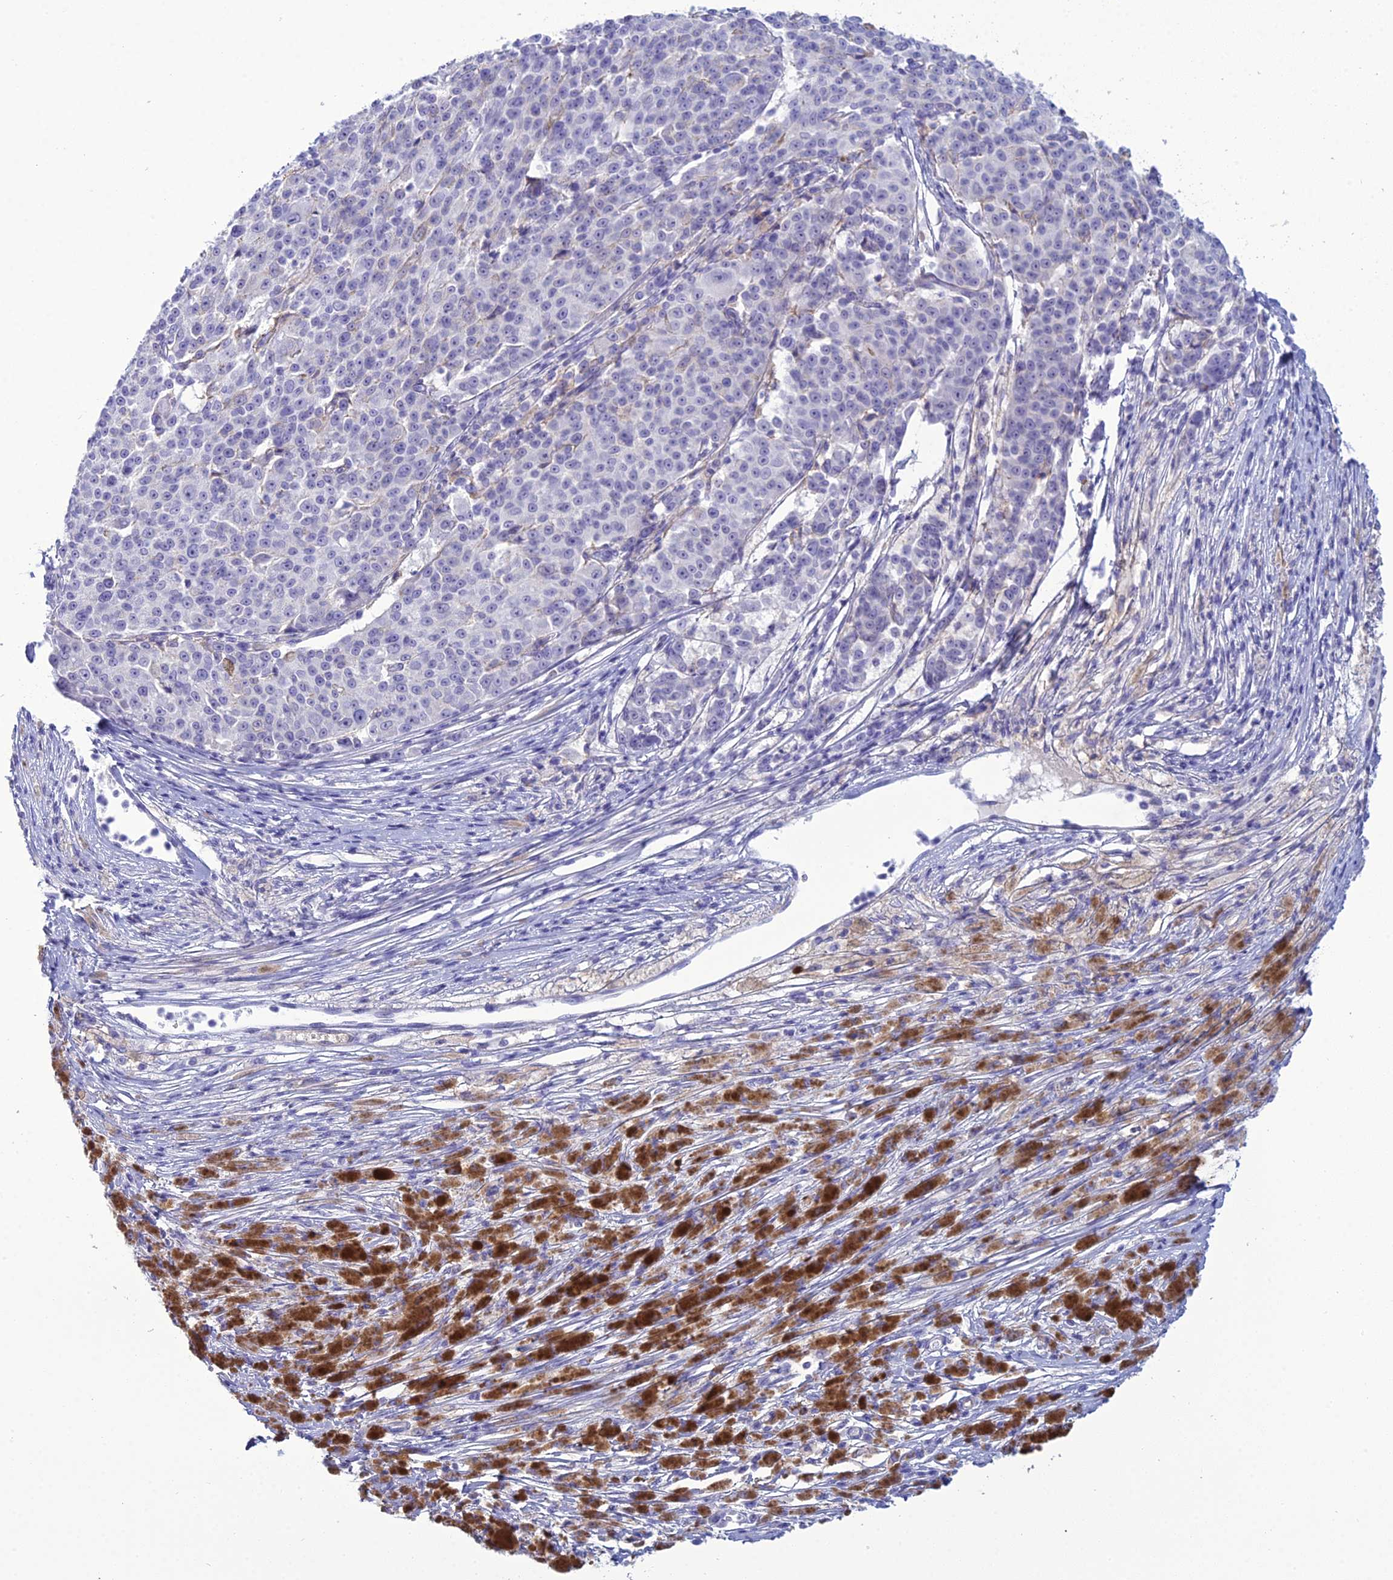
{"staining": {"intensity": "negative", "quantity": "none", "location": "none"}, "tissue": "melanoma", "cell_type": "Tumor cells", "image_type": "cancer", "snomed": [{"axis": "morphology", "description": "Malignant melanoma, NOS"}, {"axis": "topography", "description": "Skin"}], "caption": "Protein analysis of melanoma reveals no significant expression in tumor cells.", "gene": "ACE", "patient": {"sex": "female", "age": 52}}